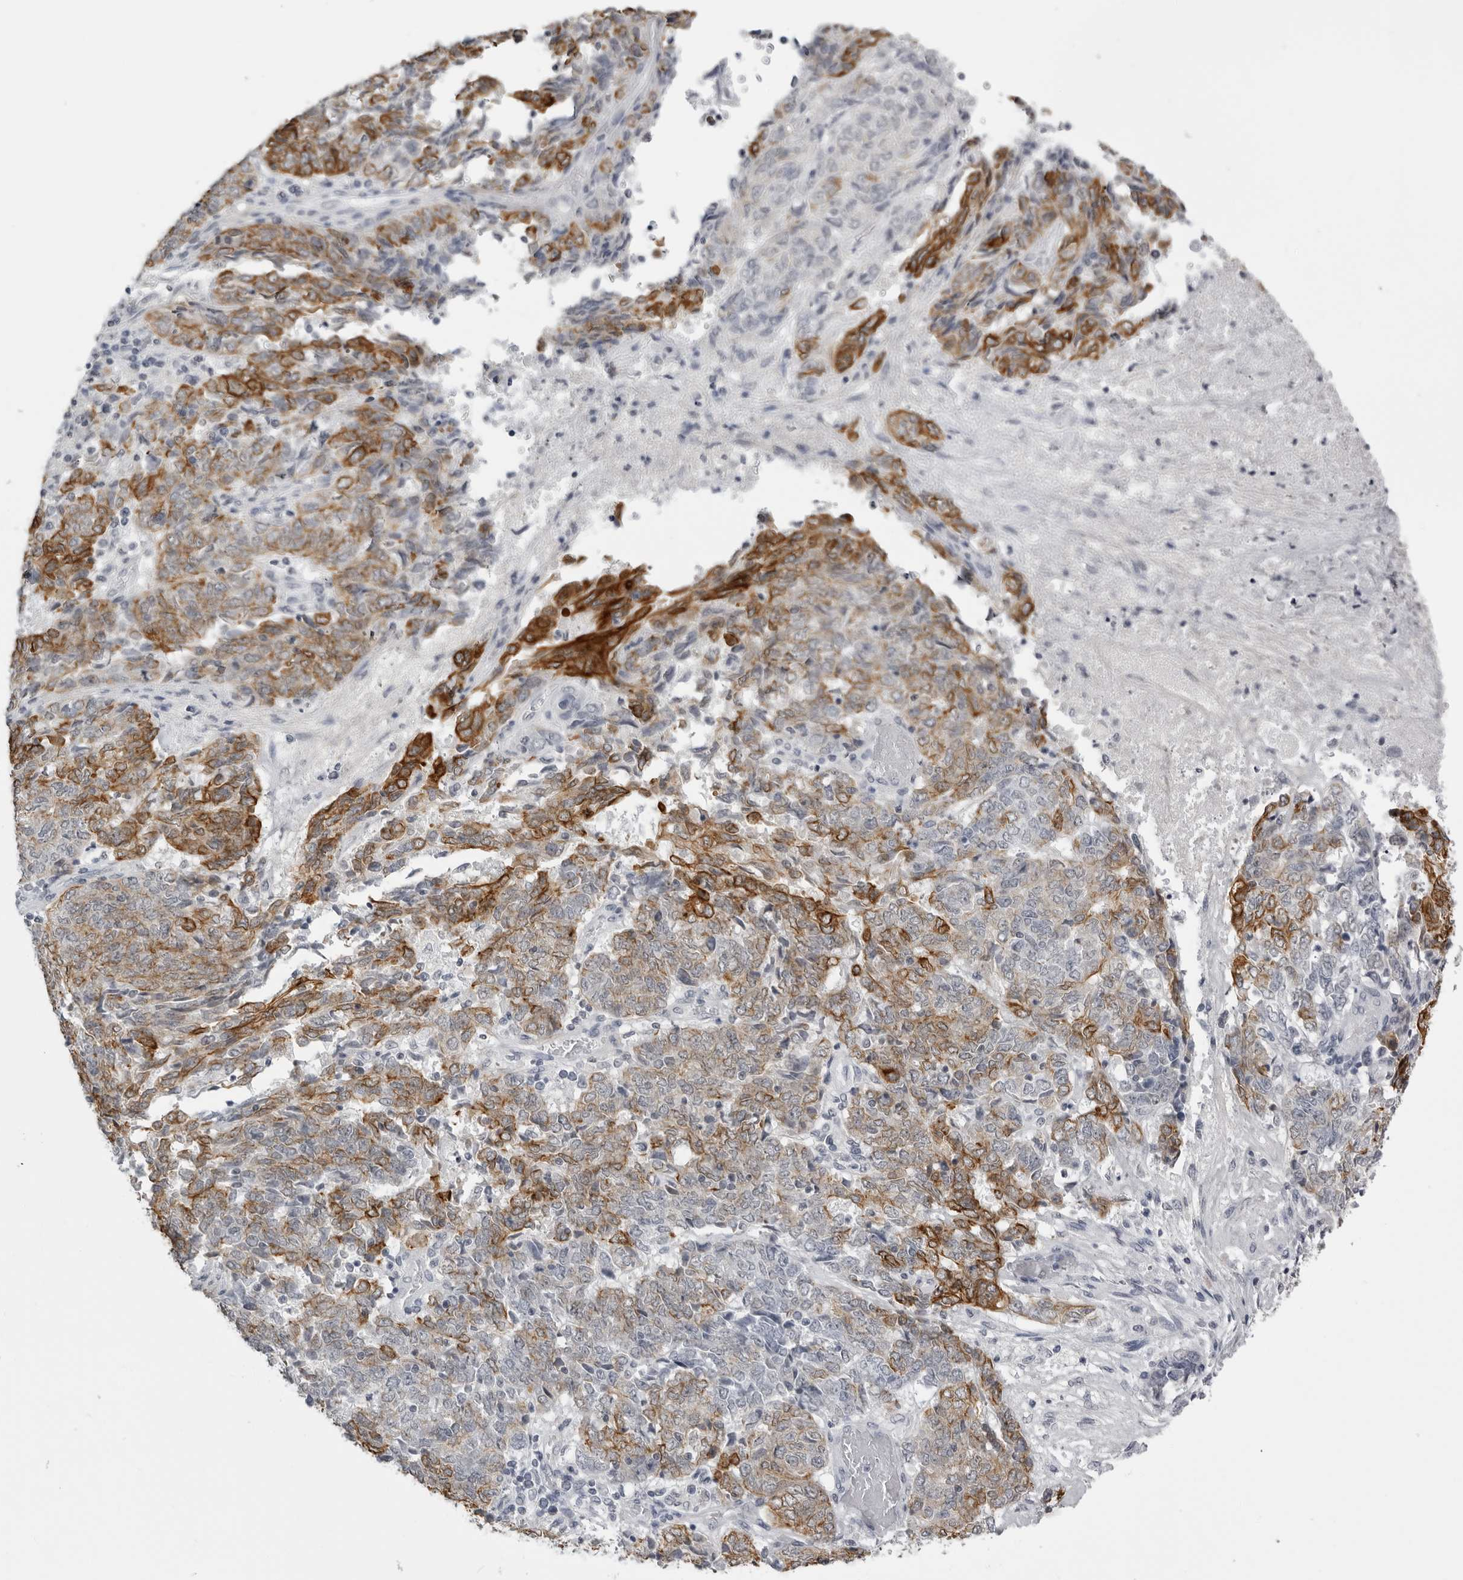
{"staining": {"intensity": "strong", "quantity": "25%-75%", "location": "cytoplasmic/membranous"}, "tissue": "endometrial cancer", "cell_type": "Tumor cells", "image_type": "cancer", "snomed": [{"axis": "morphology", "description": "Adenocarcinoma, NOS"}, {"axis": "topography", "description": "Endometrium"}], "caption": "DAB (3,3'-diaminobenzidine) immunohistochemical staining of endometrial cancer exhibits strong cytoplasmic/membranous protein staining in approximately 25%-75% of tumor cells. The staining was performed using DAB to visualize the protein expression in brown, while the nuclei were stained in blue with hematoxylin (Magnification: 20x).", "gene": "SERPINF2", "patient": {"sex": "female", "age": 80}}